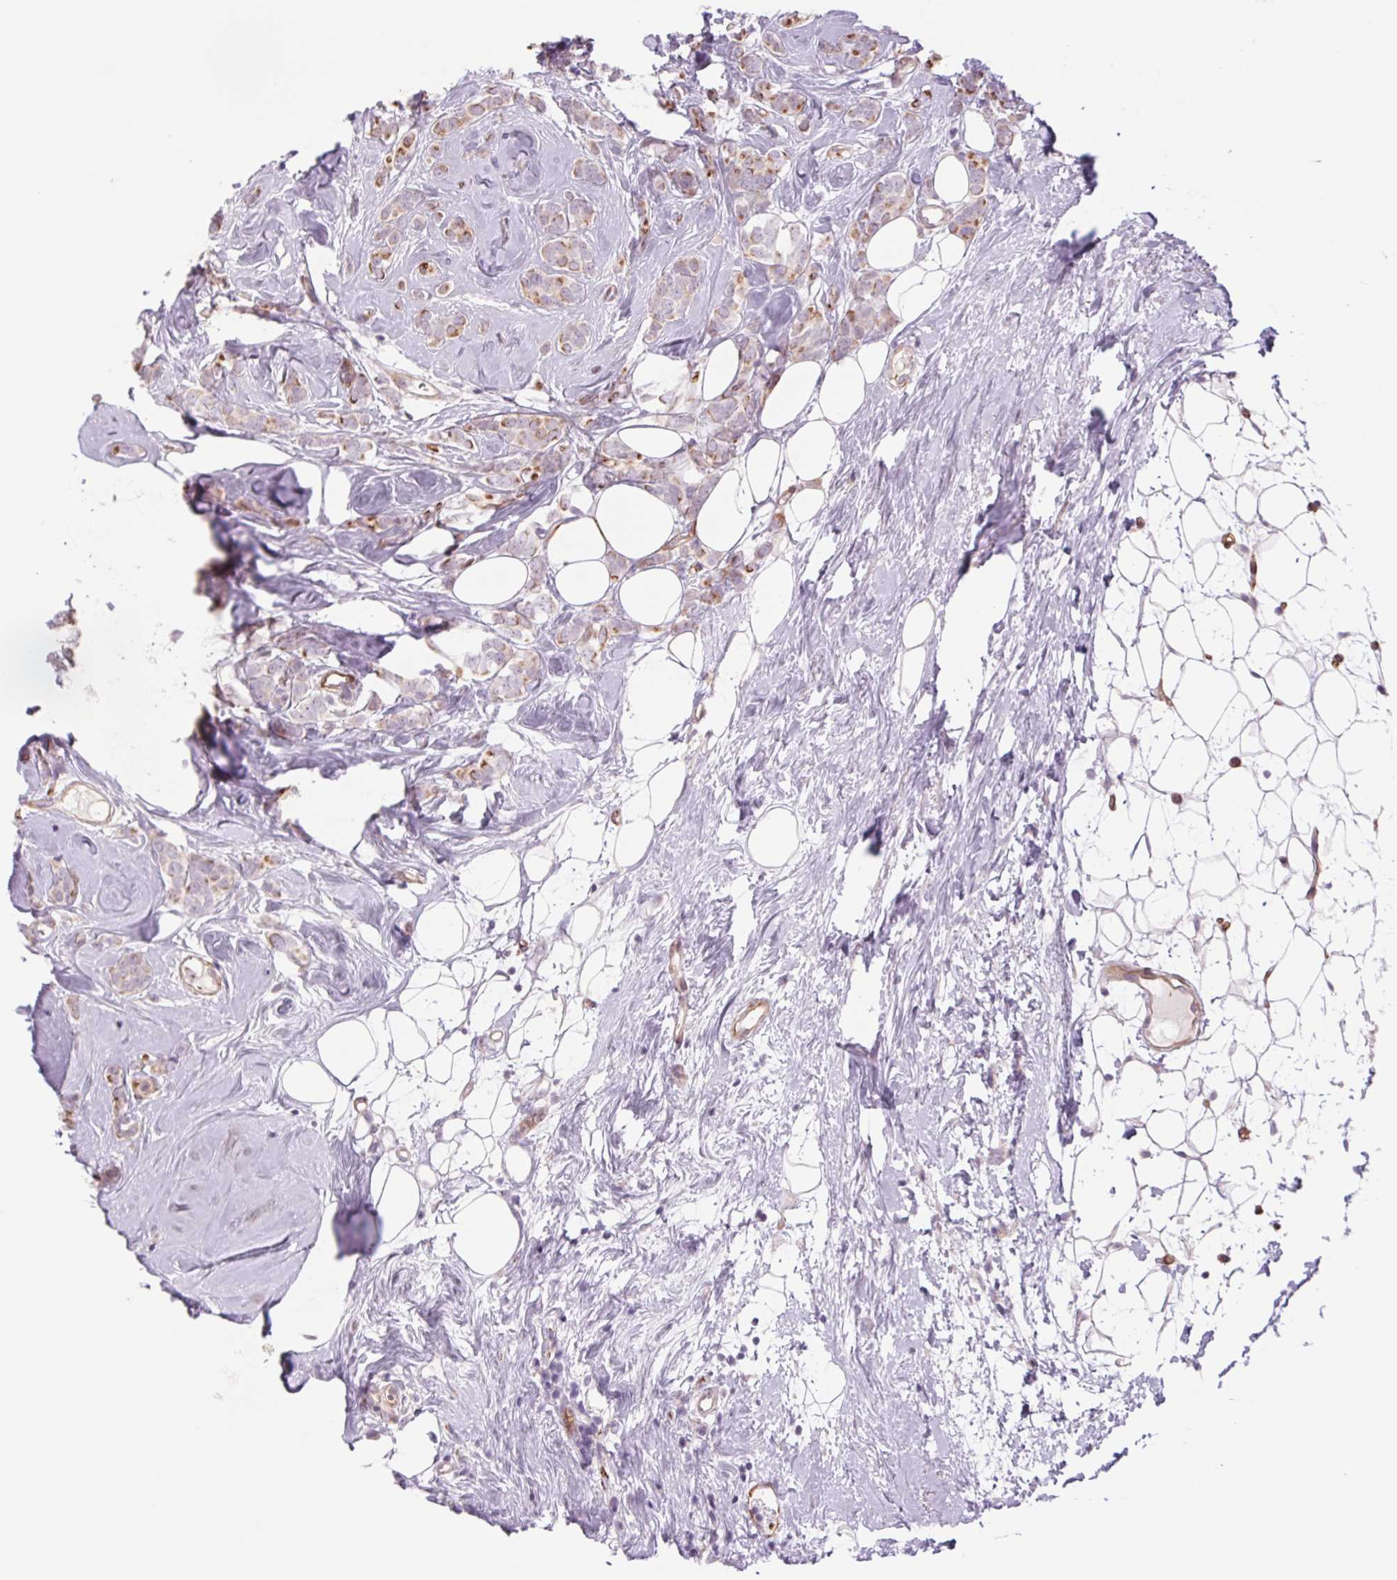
{"staining": {"intensity": "moderate", "quantity": "25%-75%", "location": "cytoplasmic/membranous"}, "tissue": "breast cancer", "cell_type": "Tumor cells", "image_type": "cancer", "snomed": [{"axis": "morphology", "description": "Lobular carcinoma"}, {"axis": "topography", "description": "Breast"}], "caption": "Human lobular carcinoma (breast) stained with a protein marker displays moderate staining in tumor cells.", "gene": "MS4A13", "patient": {"sex": "female", "age": 49}}